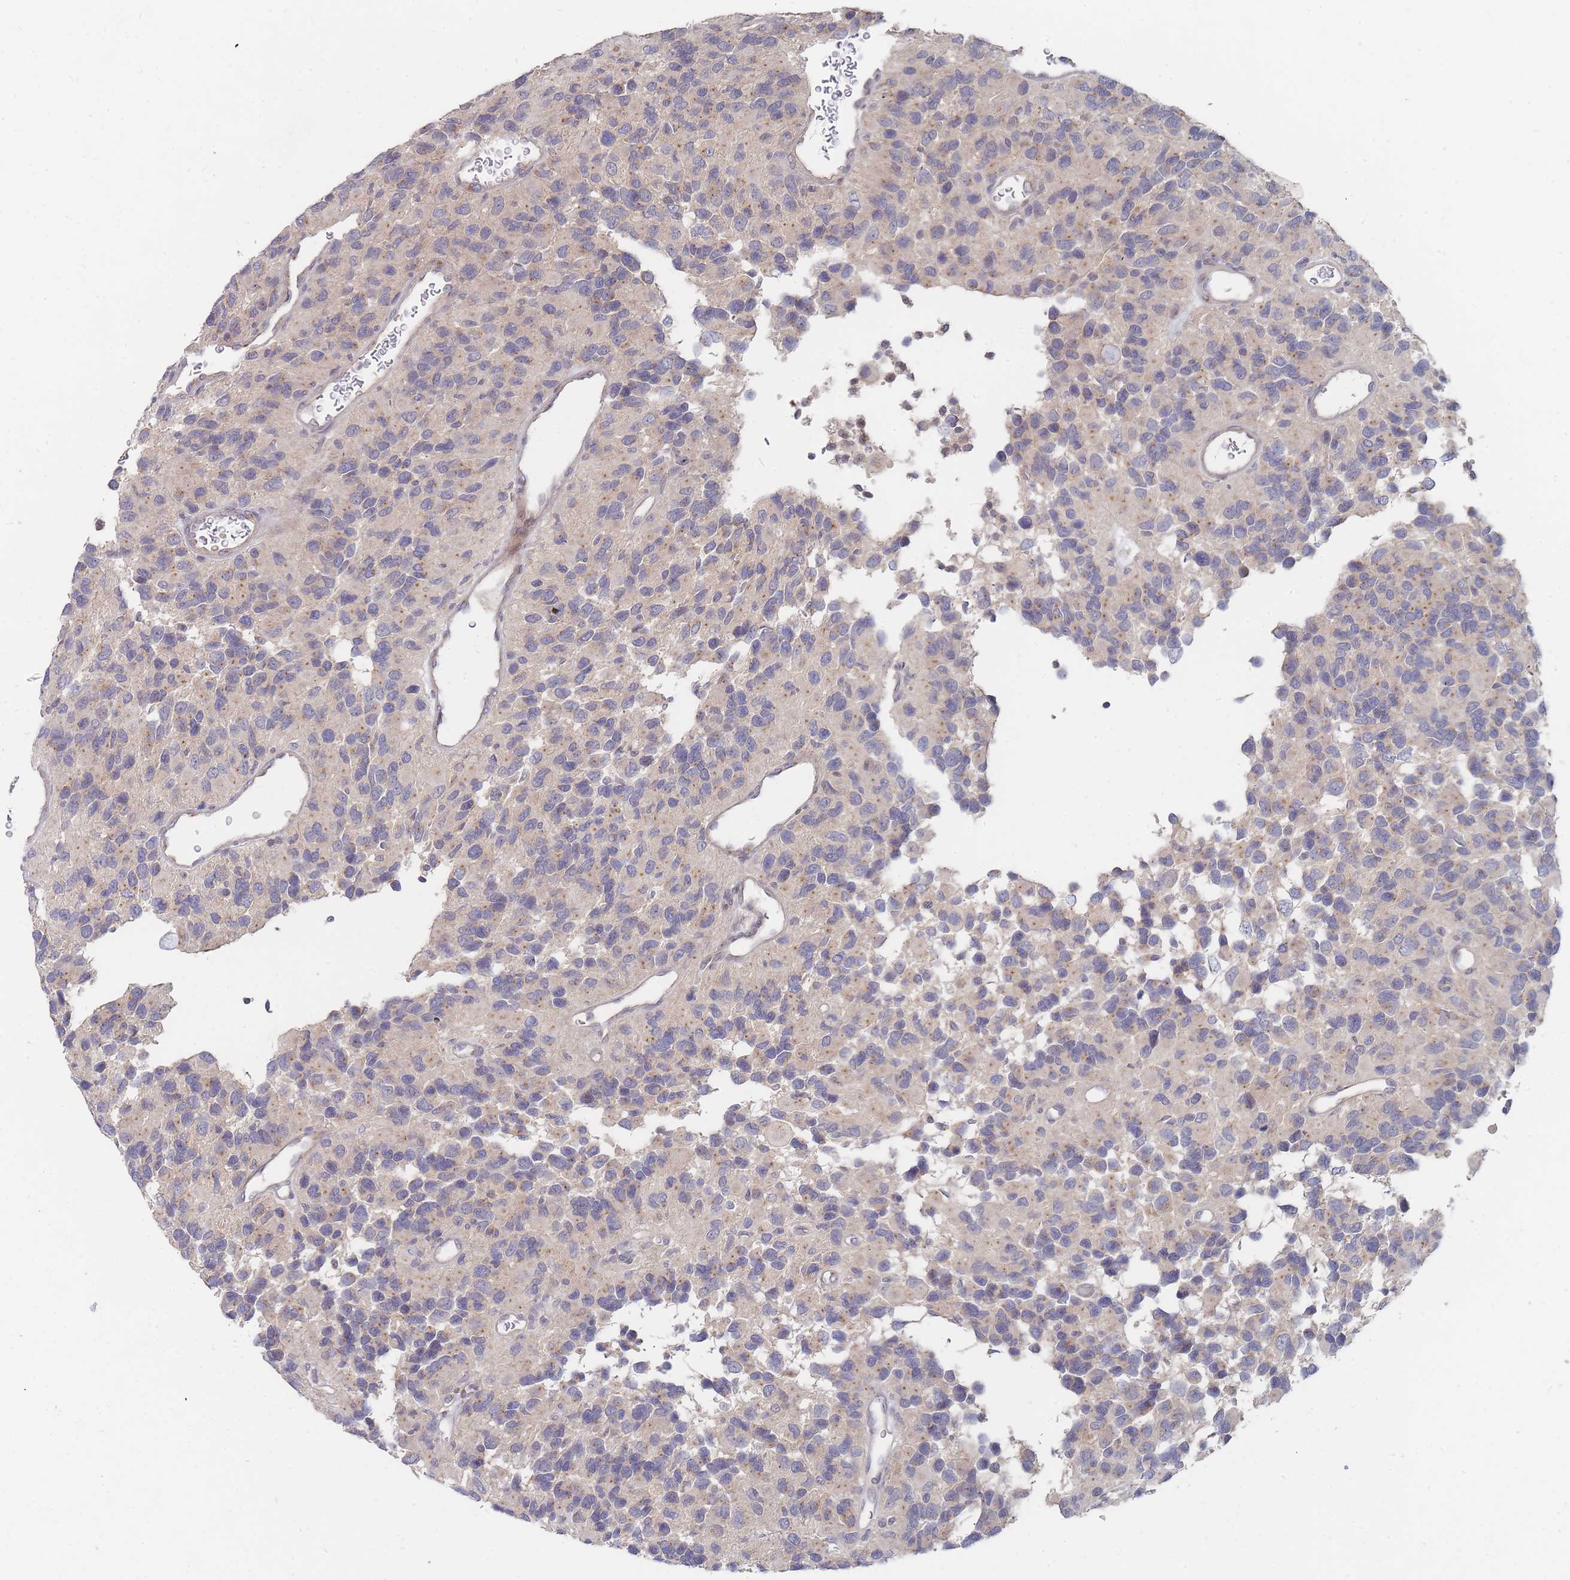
{"staining": {"intensity": "weak", "quantity": "<25%", "location": "cytoplasmic/membranous"}, "tissue": "glioma", "cell_type": "Tumor cells", "image_type": "cancer", "snomed": [{"axis": "morphology", "description": "Glioma, malignant, High grade"}, {"axis": "topography", "description": "Brain"}], "caption": "Protein analysis of glioma shows no significant expression in tumor cells. (DAB (3,3'-diaminobenzidine) immunohistochemistry visualized using brightfield microscopy, high magnification).", "gene": "SLC35F5", "patient": {"sex": "male", "age": 77}}